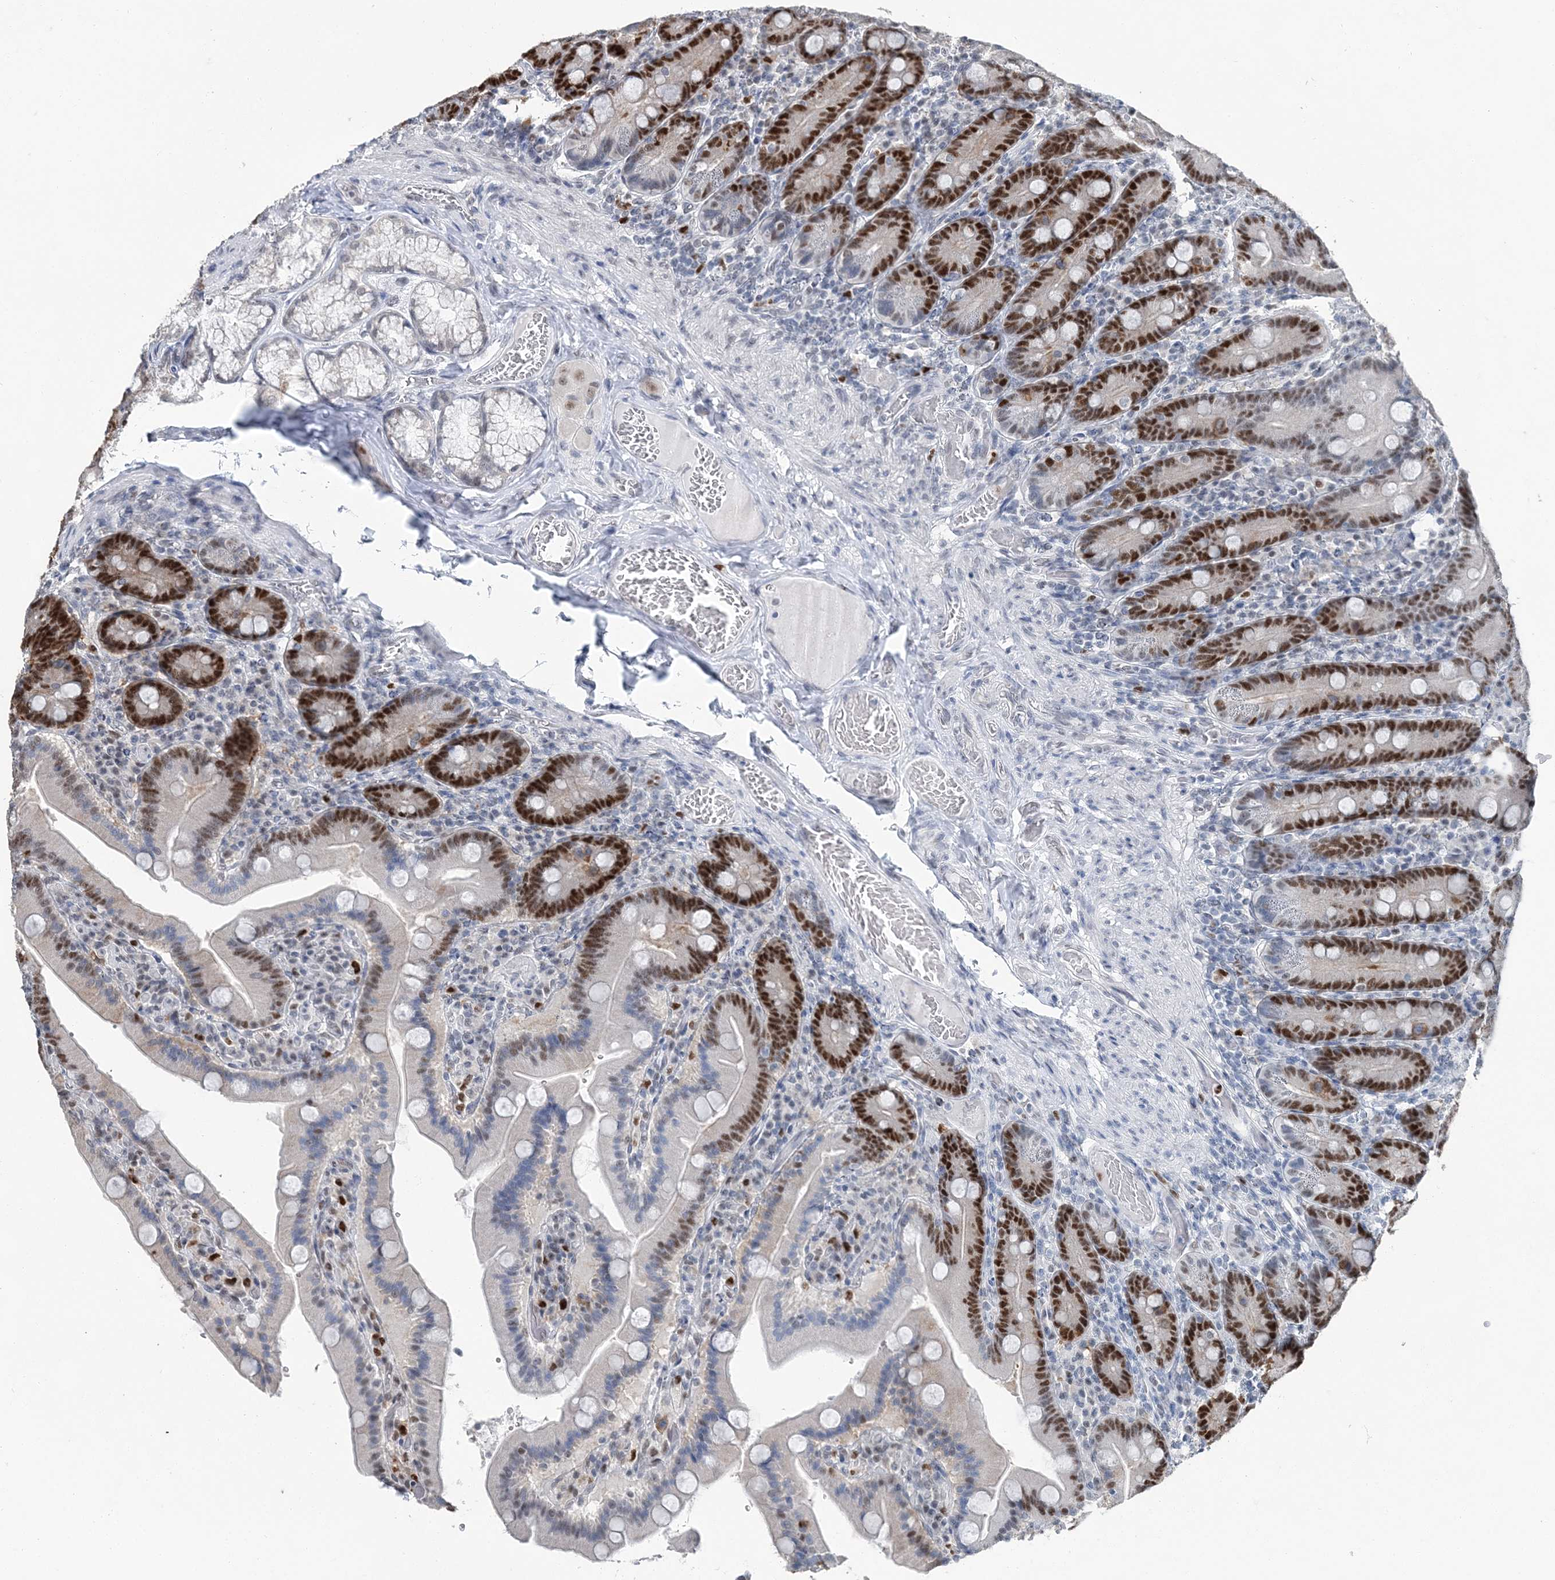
{"staining": {"intensity": "strong", "quantity": "25%-75%", "location": "nuclear"}, "tissue": "duodenum", "cell_type": "Glandular cells", "image_type": "normal", "snomed": [{"axis": "morphology", "description": "Normal tissue, NOS"}, {"axis": "topography", "description": "Duodenum"}], "caption": "This image reveals immunohistochemistry (IHC) staining of unremarkable human duodenum, with high strong nuclear expression in about 25%-75% of glandular cells.", "gene": "HAT1", "patient": {"sex": "female", "age": 62}}